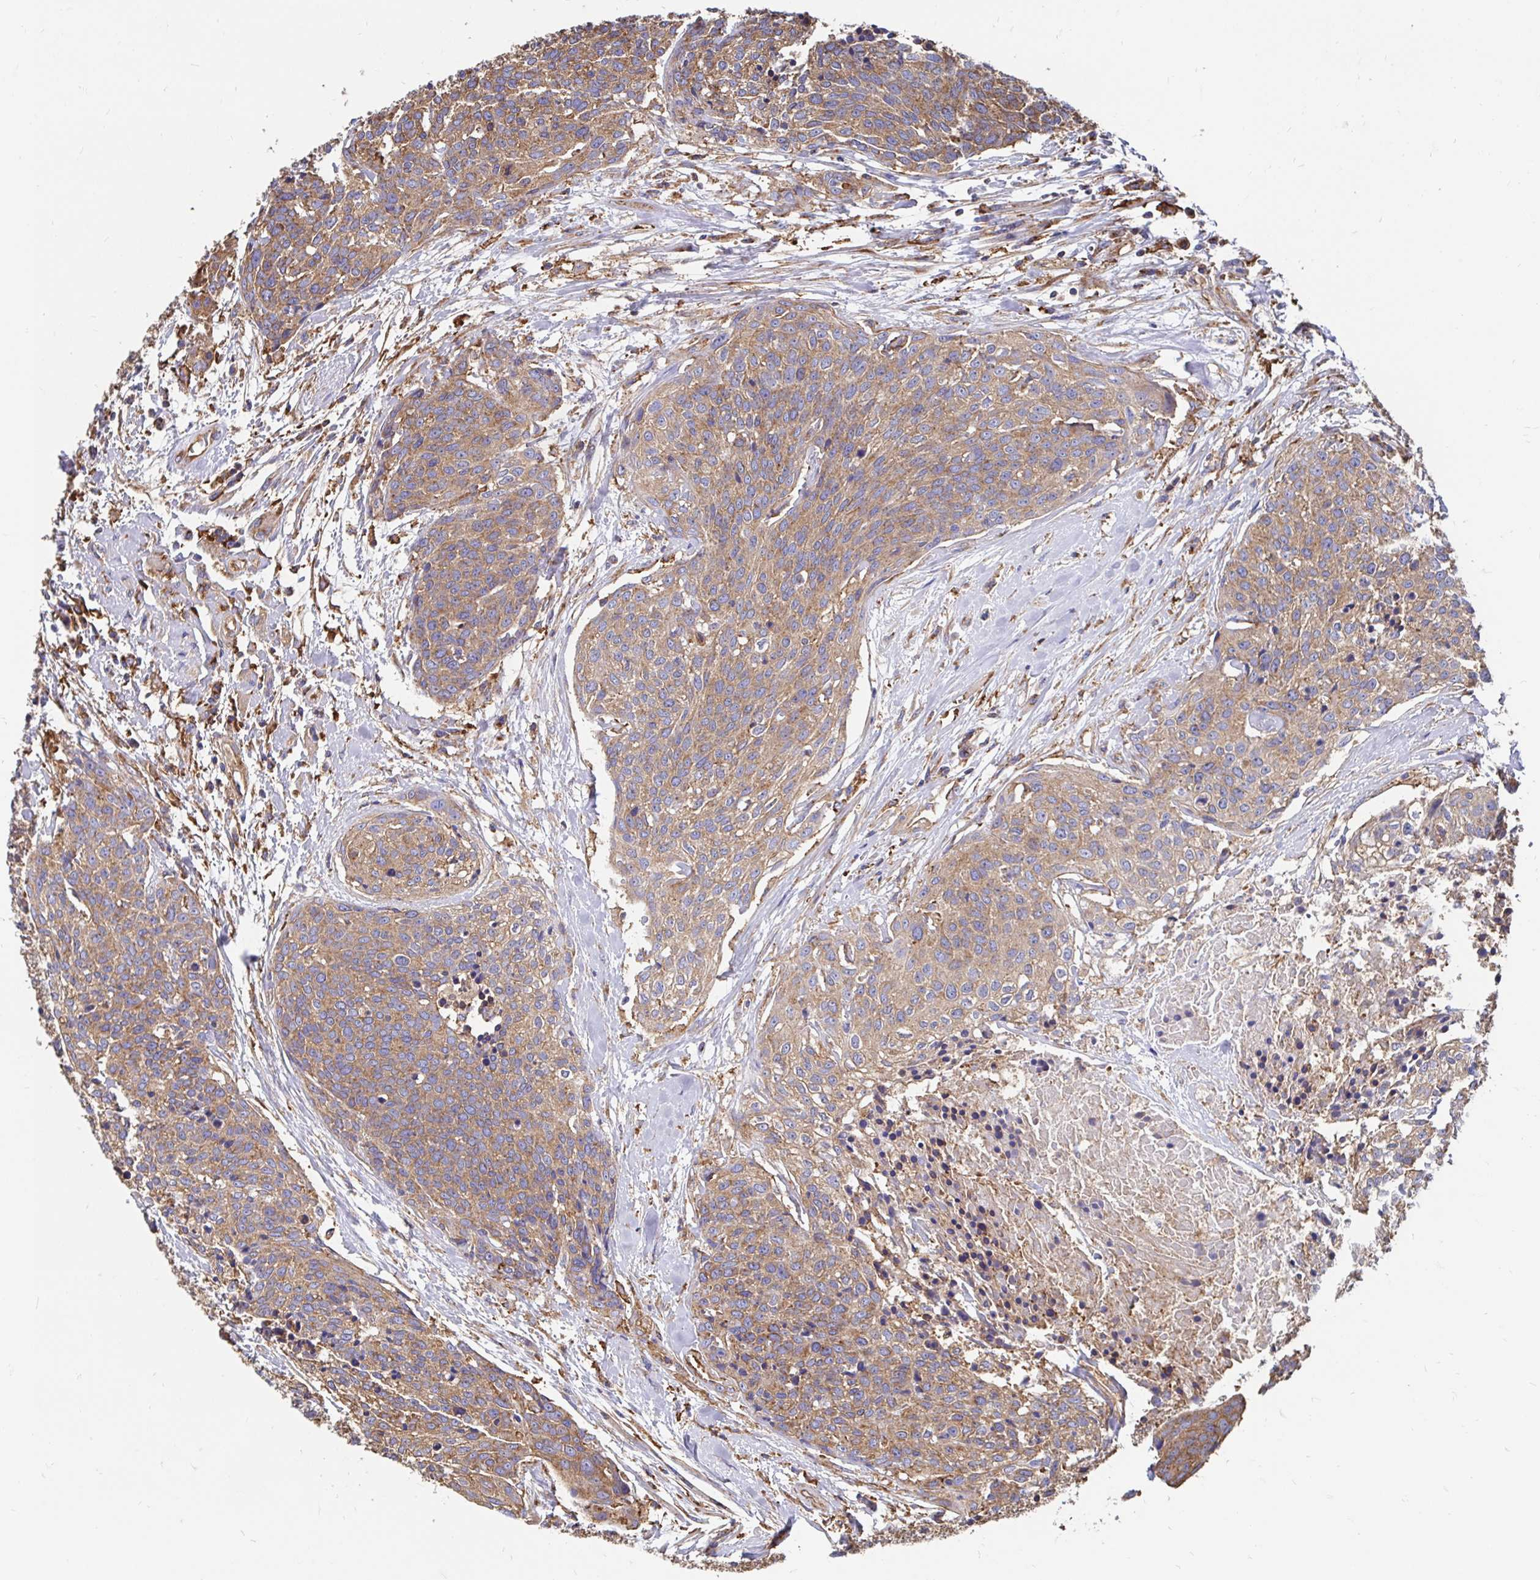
{"staining": {"intensity": "moderate", "quantity": ">75%", "location": "cytoplasmic/membranous"}, "tissue": "head and neck cancer", "cell_type": "Tumor cells", "image_type": "cancer", "snomed": [{"axis": "morphology", "description": "Squamous cell carcinoma, NOS"}, {"axis": "topography", "description": "Oral tissue"}, {"axis": "topography", "description": "Head-Neck"}], "caption": "A brown stain labels moderate cytoplasmic/membranous staining of a protein in head and neck cancer tumor cells.", "gene": "CLTC", "patient": {"sex": "male", "age": 64}}